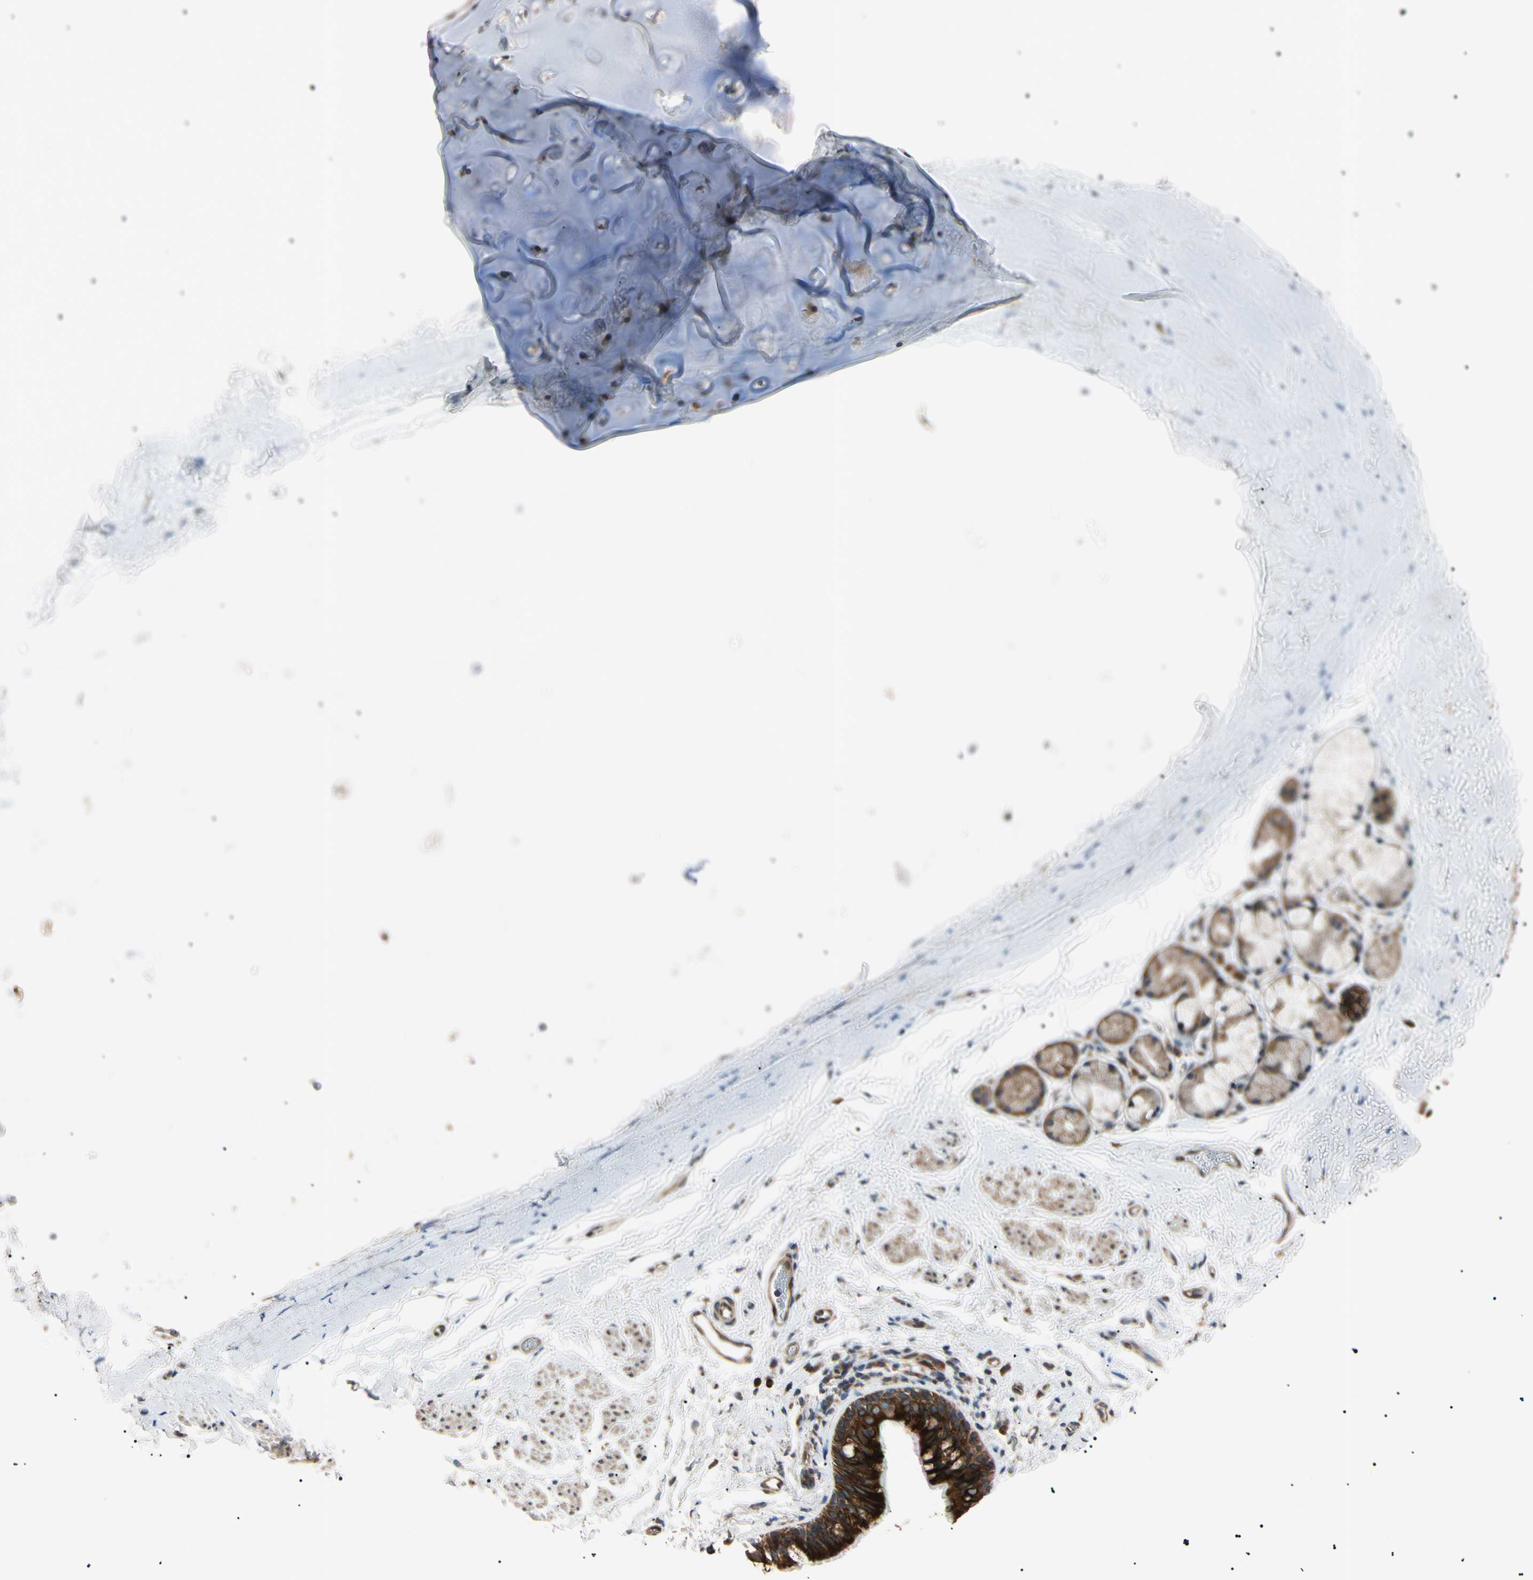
{"staining": {"intensity": "strong", "quantity": ">75%", "location": "cytoplasmic/membranous"}, "tissue": "bronchus", "cell_type": "Respiratory epithelial cells", "image_type": "normal", "snomed": [{"axis": "morphology", "description": "Normal tissue, NOS"}, {"axis": "morphology", "description": "Malignant melanoma, Metastatic site"}, {"axis": "topography", "description": "Bronchus"}, {"axis": "topography", "description": "Lung"}], "caption": "Immunohistochemistry of normal human bronchus displays high levels of strong cytoplasmic/membranous staining in about >75% of respiratory epithelial cells.", "gene": "VAPA", "patient": {"sex": "male", "age": 64}}